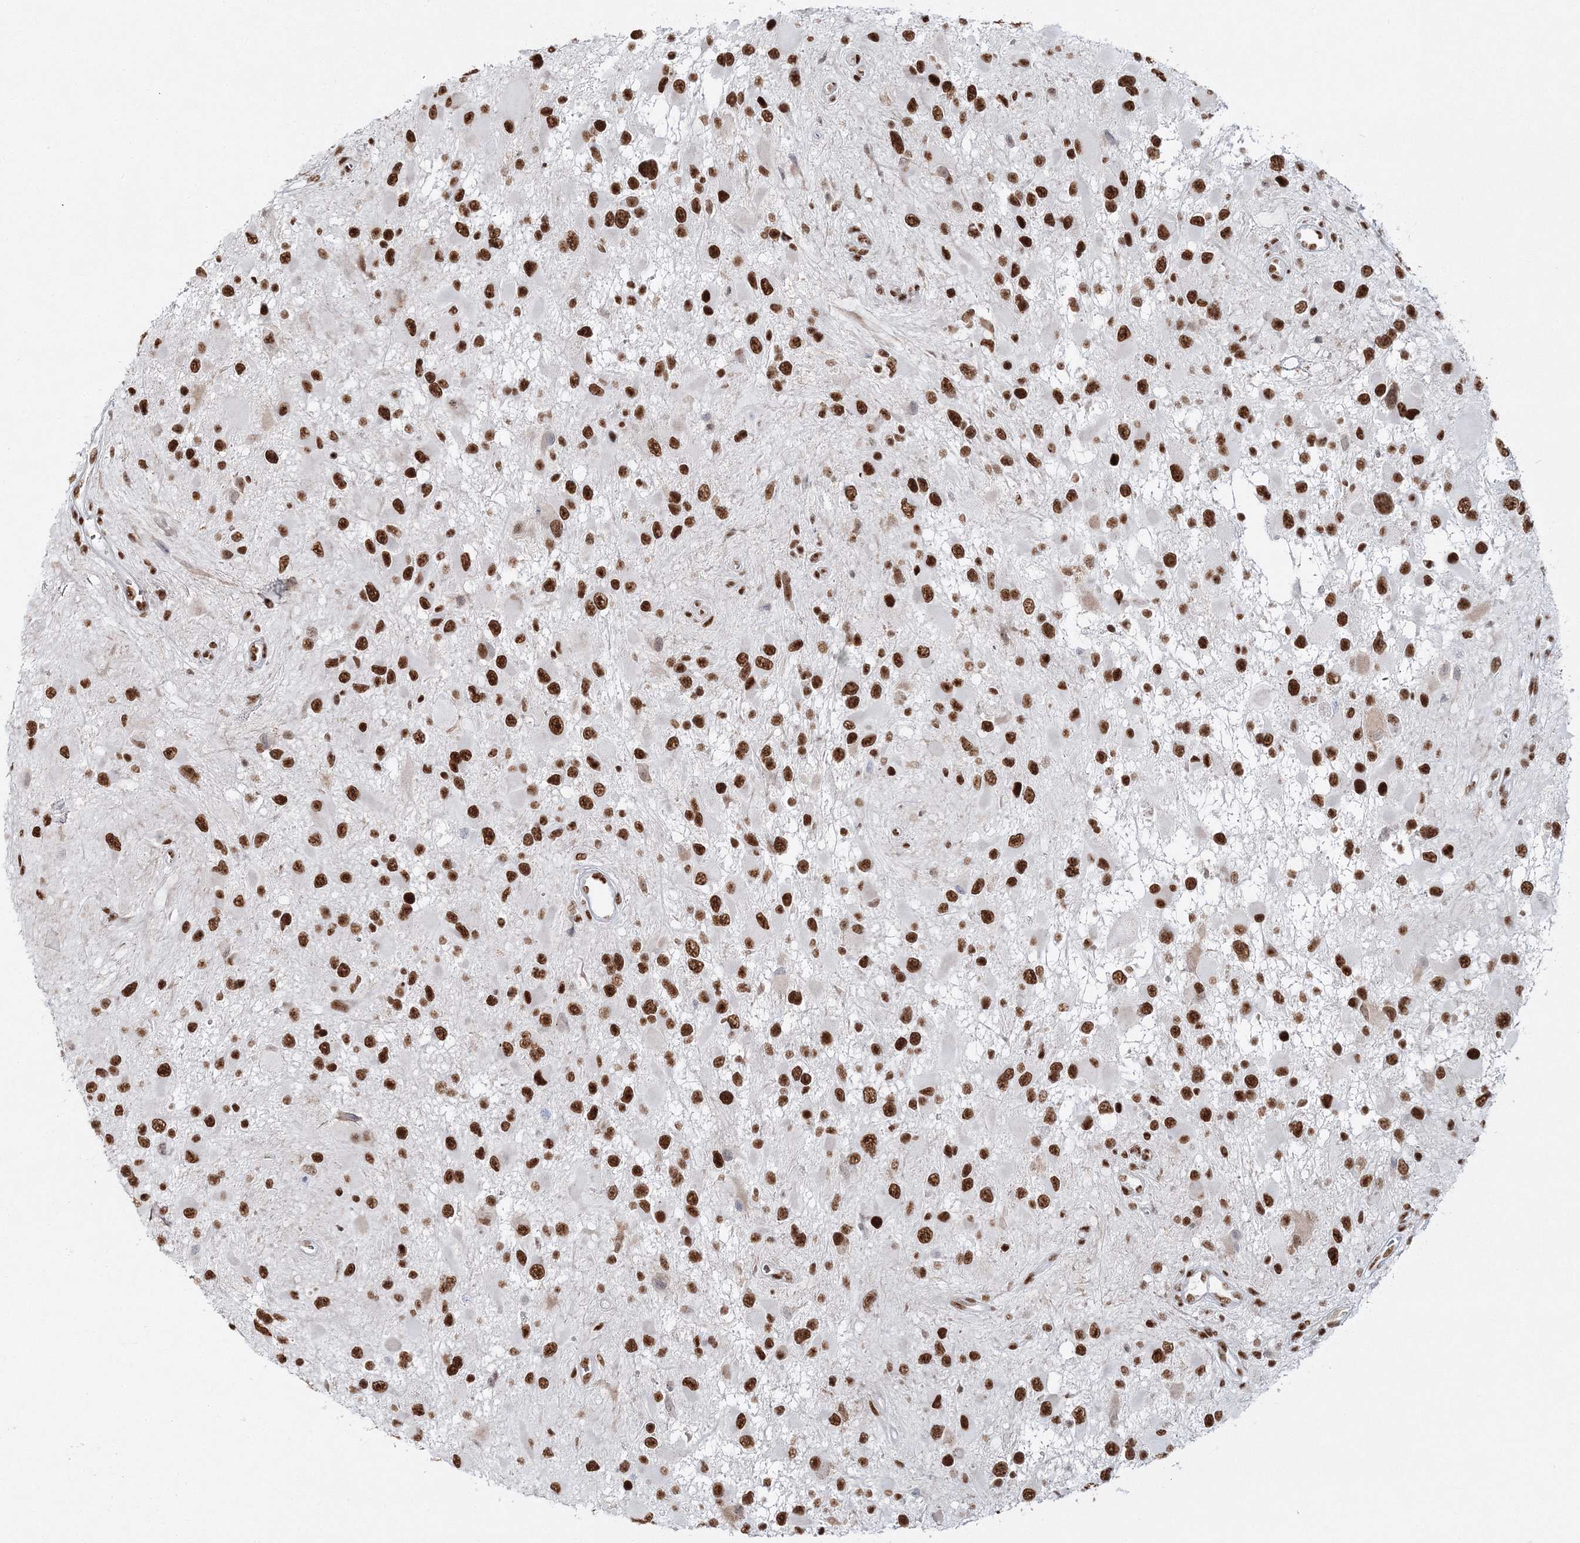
{"staining": {"intensity": "strong", "quantity": ">75%", "location": "nuclear"}, "tissue": "glioma", "cell_type": "Tumor cells", "image_type": "cancer", "snomed": [{"axis": "morphology", "description": "Glioma, malignant, High grade"}, {"axis": "topography", "description": "Brain"}], "caption": "Glioma stained for a protein (brown) reveals strong nuclear positive staining in about >75% of tumor cells.", "gene": "QRICH1", "patient": {"sex": "male", "age": 53}}